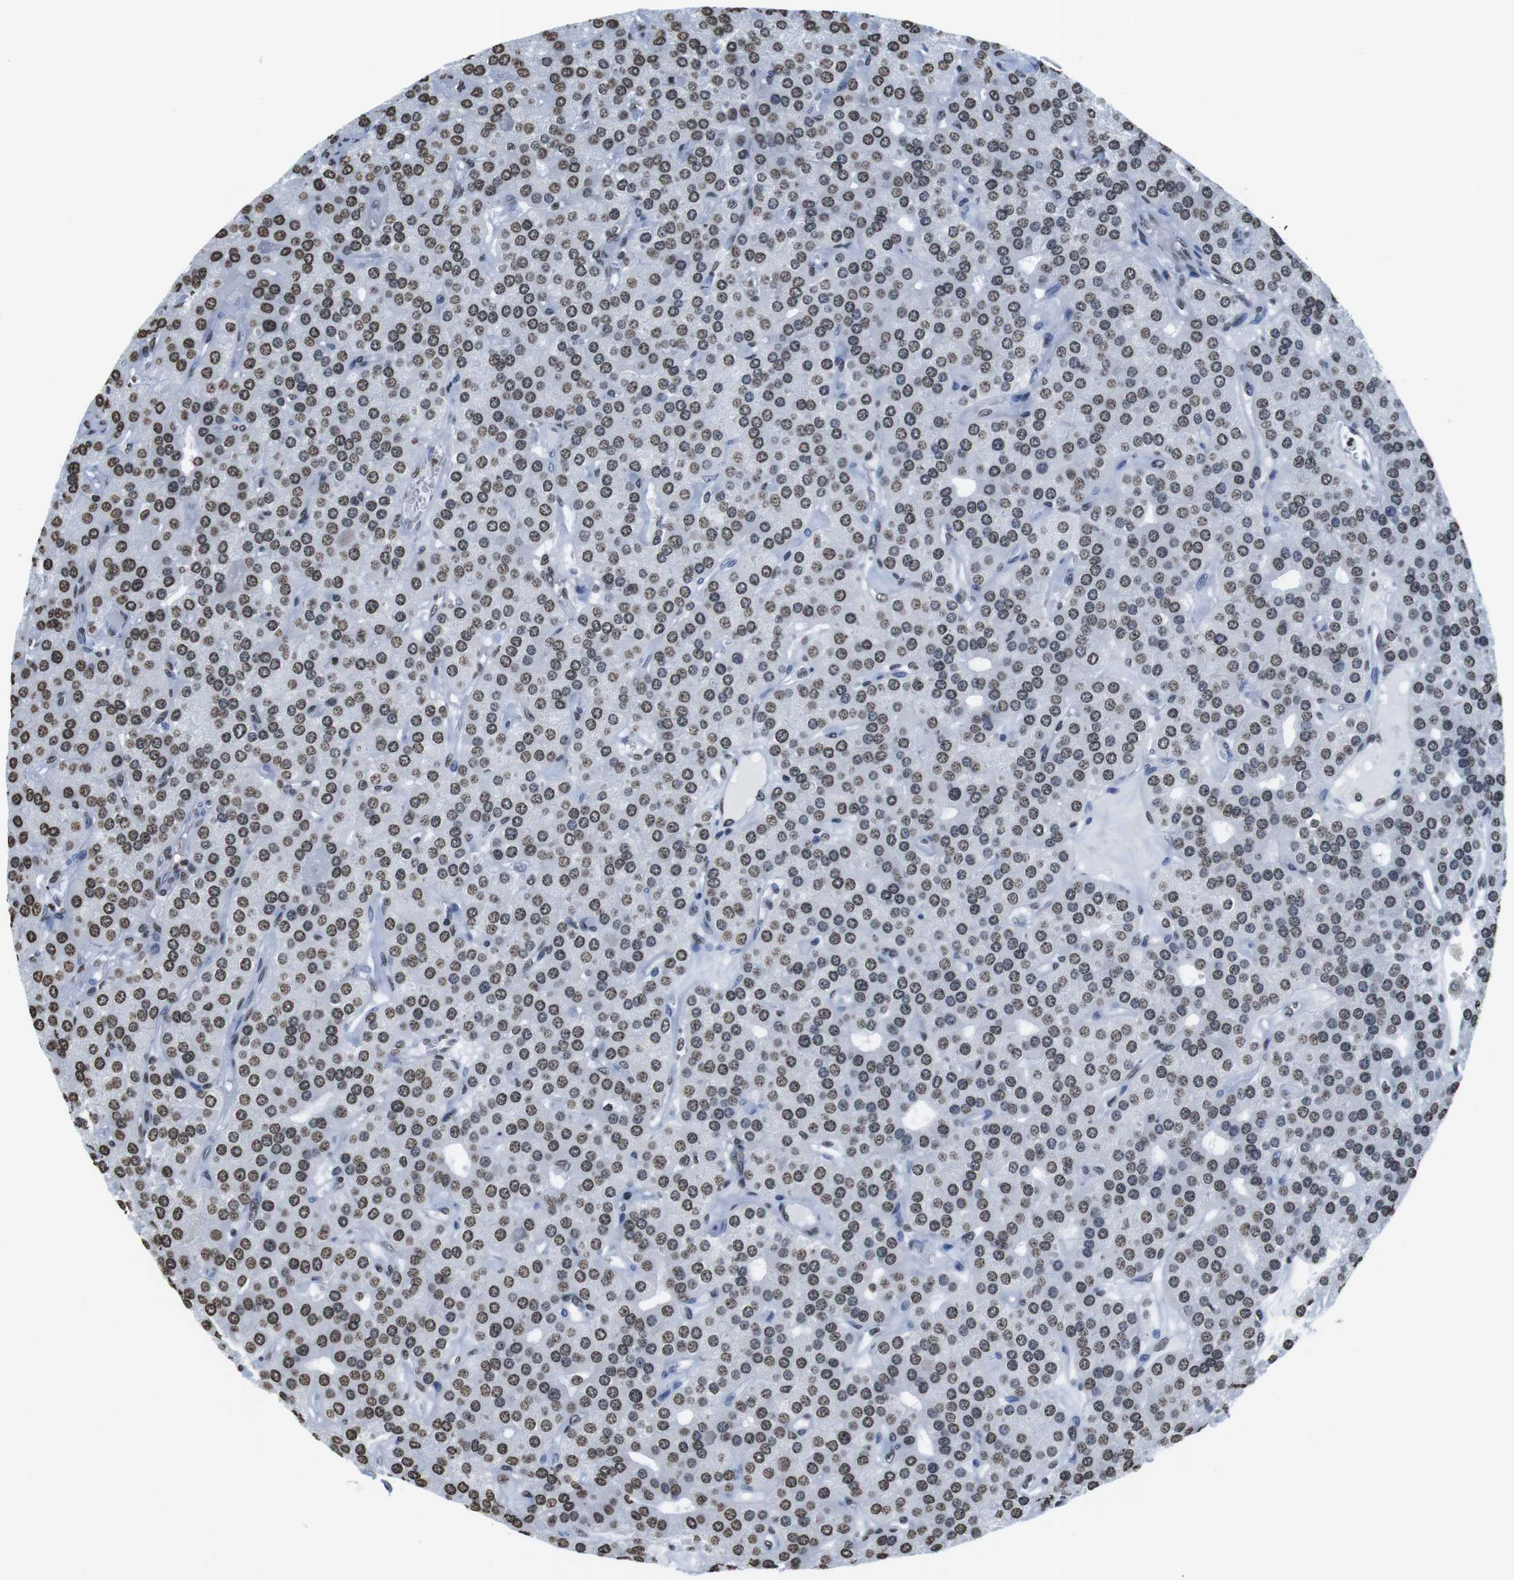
{"staining": {"intensity": "moderate", "quantity": ">75%", "location": "nuclear"}, "tissue": "parathyroid gland", "cell_type": "Glandular cells", "image_type": "normal", "snomed": [{"axis": "morphology", "description": "Normal tissue, NOS"}, {"axis": "morphology", "description": "Adenoma, NOS"}, {"axis": "topography", "description": "Parathyroid gland"}], "caption": "Parathyroid gland stained for a protein (brown) shows moderate nuclear positive positivity in approximately >75% of glandular cells.", "gene": "BSX", "patient": {"sex": "female", "age": 86}}